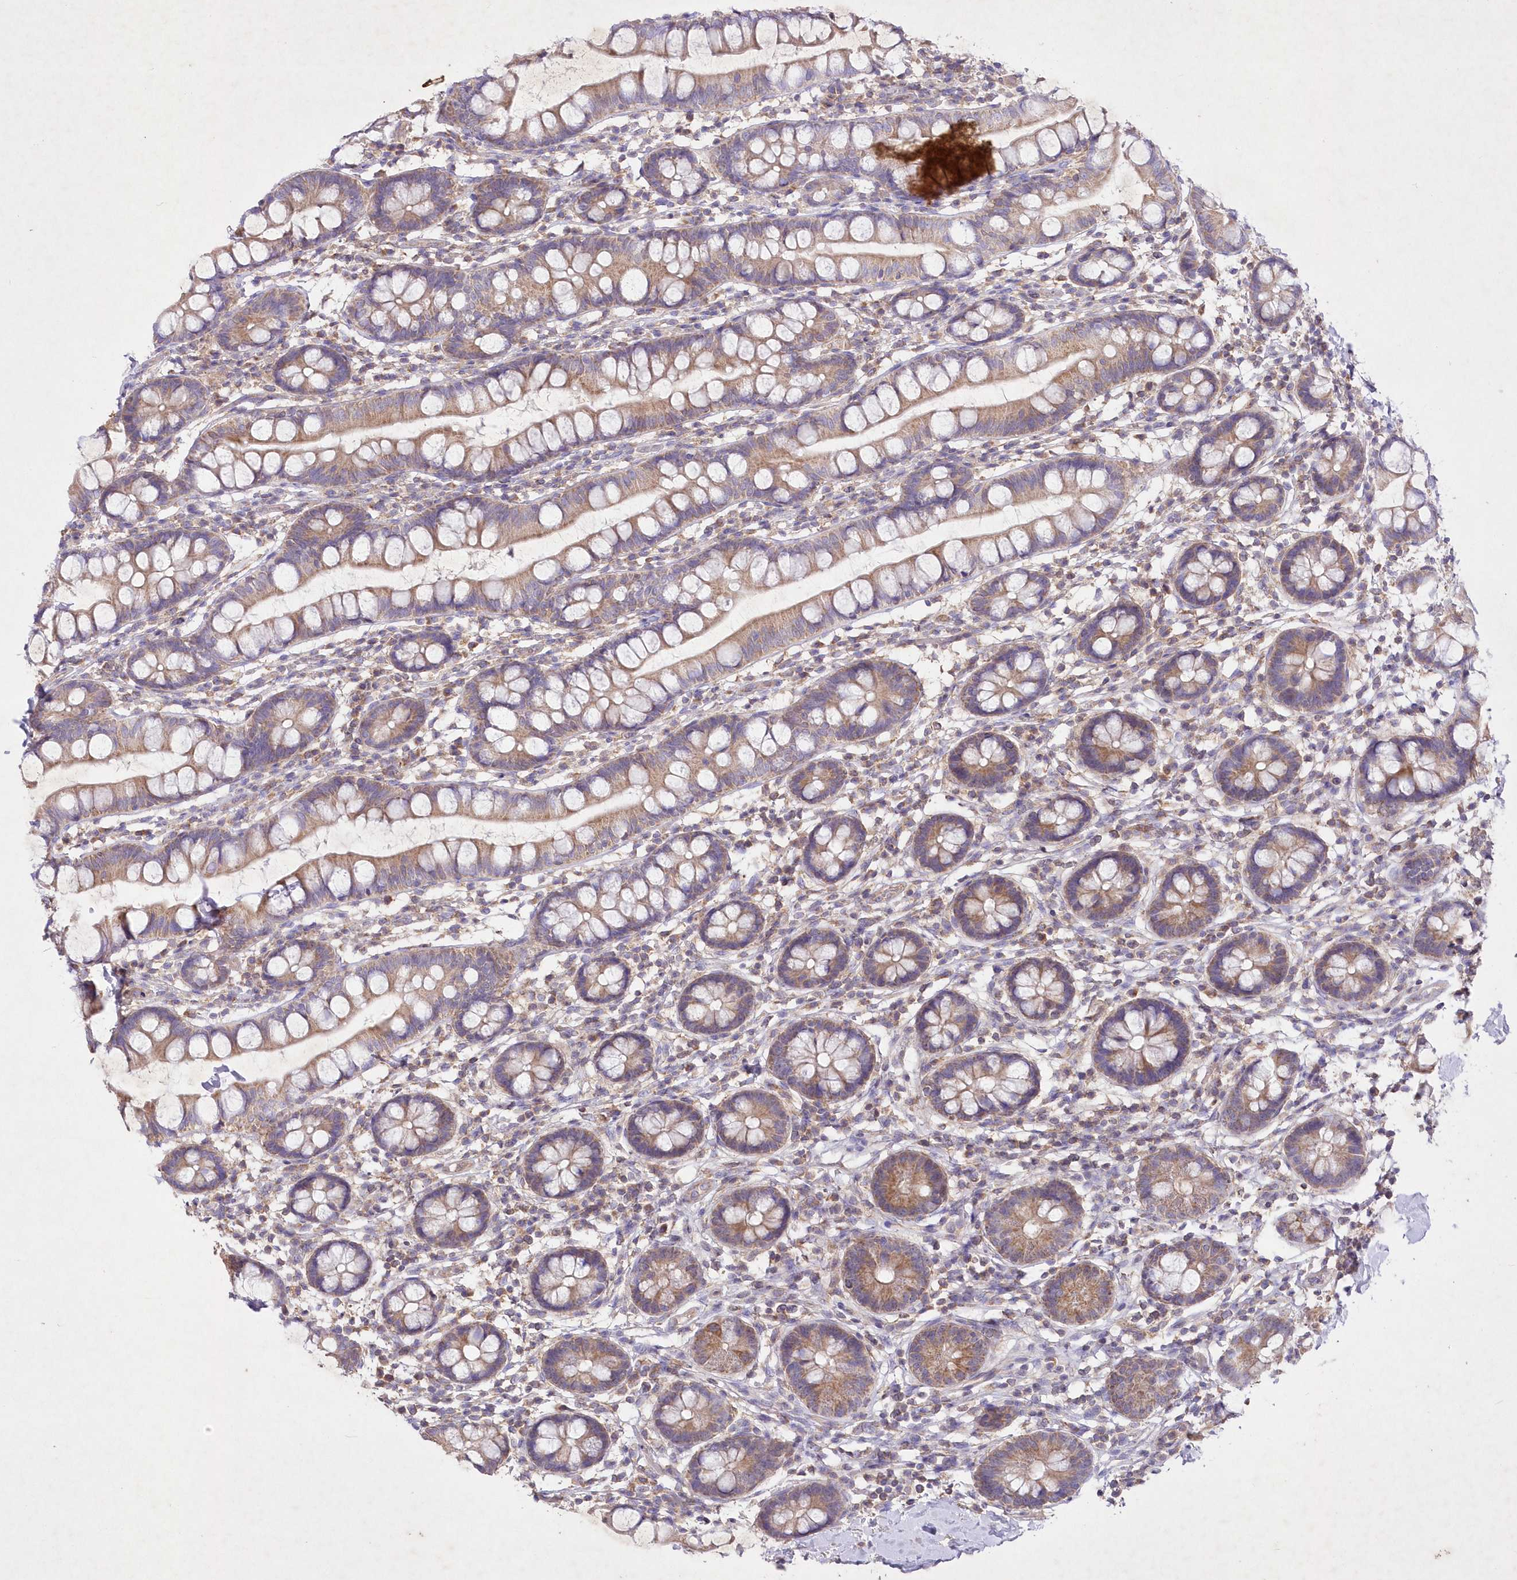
{"staining": {"intensity": "weak", "quantity": "25%-75%", "location": "cytoplasmic/membranous"}, "tissue": "small intestine", "cell_type": "Glandular cells", "image_type": "normal", "snomed": [{"axis": "morphology", "description": "Normal tissue, NOS"}, {"axis": "topography", "description": "Small intestine"}], "caption": "Brown immunohistochemical staining in normal small intestine shows weak cytoplasmic/membranous positivity in about 25%-75% of glandular cells.", "gene": "ITSN2", "patient": {"sex": "female", "age": 84}}